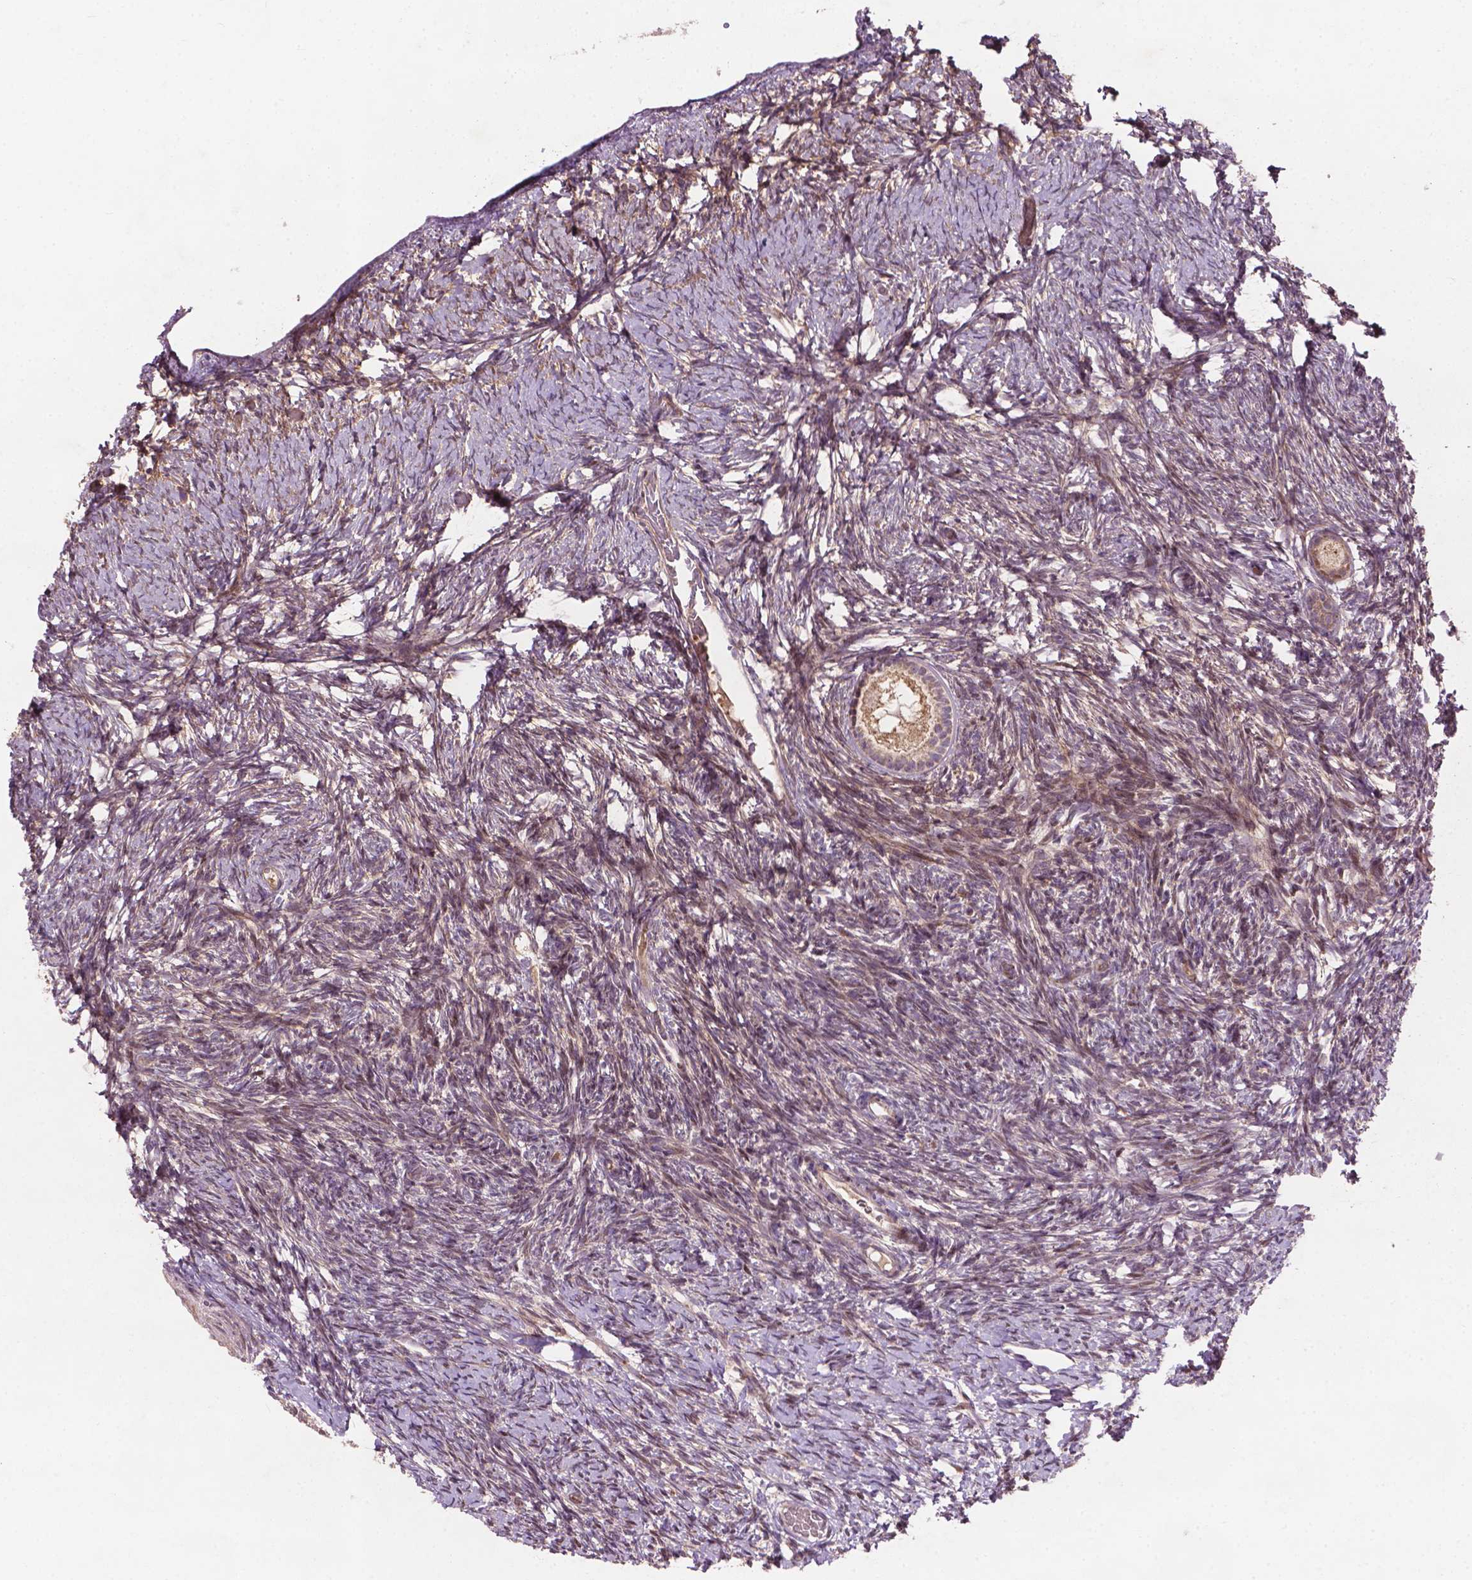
{"staining": {"intensity": "moderate", "quantity": ">75%", "location": "cytoplasmic/membranous"}, "tissue": "ovary", "cell_type": "Follicle cells", "image_type": "normal", "snomed": [{"axis": "morphology", "description": "Normal tissue, NOS"}, {"axis": "topography", "description": "Ovary"}], "caption": "A brown stain highlights moderate cytoplasmic/membranous staining of a protein in follicle cells of benign human ovary.", "gene": "B3GALNT2", "patient": {"sex": "female", "age": 39}}